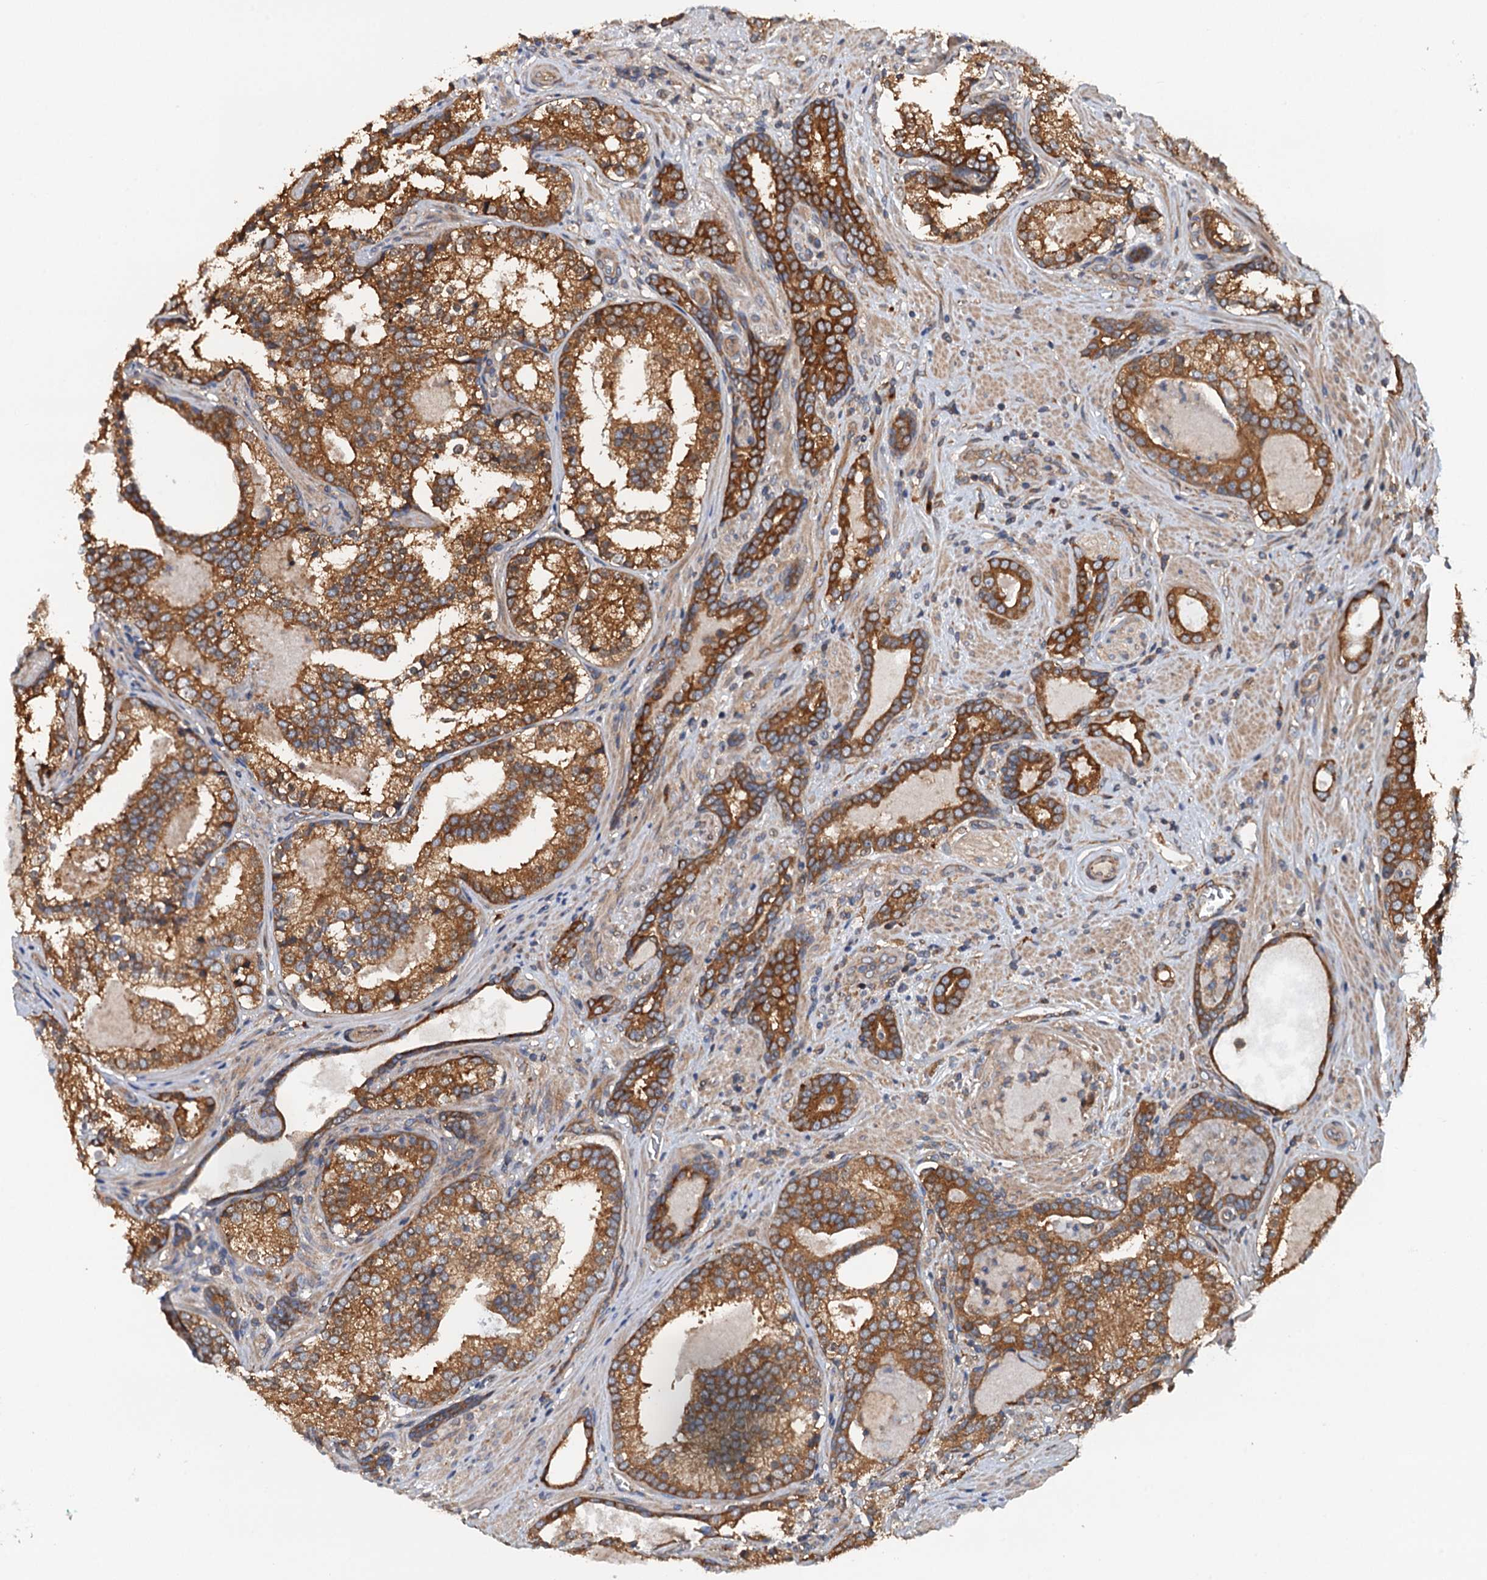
{"staining": {"intensity": "strong", "quantity": ">75%", "location": "cytoplasmic/membranous"}, "tissue": "prostate cancer", "cell_type": "Tumor cells", "image_type": "cancer", "snomed": [{"axis": "morphology", "description": "Adenocarcinoma, High grade"}, {"axis": "topography", "description": "Prostate"}], "caption": "The micrograph reveals staining of prostate cancer (adenocarcinoma (high-grade)), revealing strong cytoplasmic/membranous protein positivity (brown color) within tumor cells.", "gene": "COG3", "patient": {"sex": "male", "age": 58}}